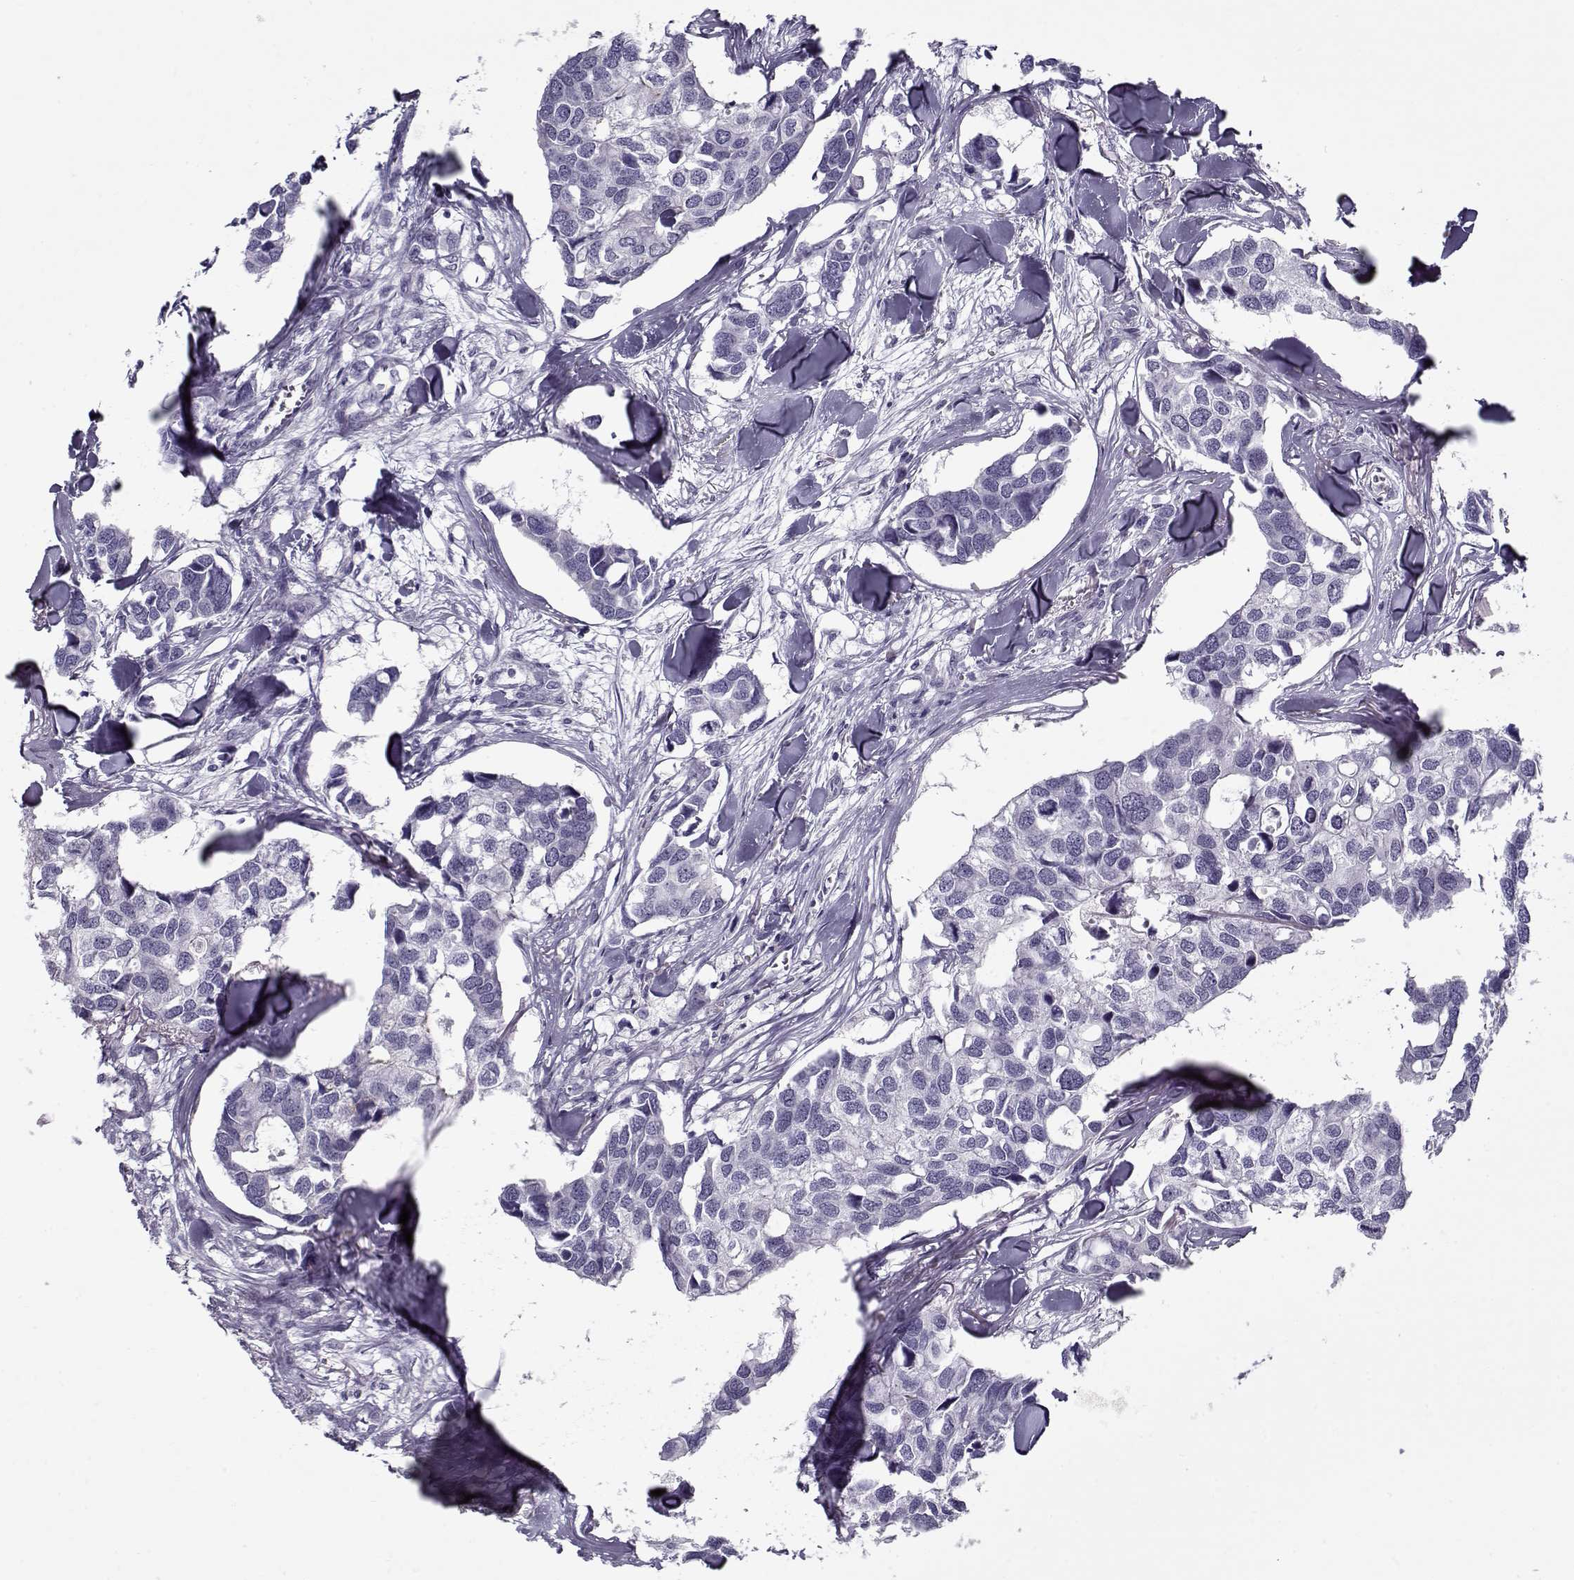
{"staining": {"intensity": "negative", "quantity": "none", "location": "none"}, "tissue": "breast cancer", "cell_type": "Tumor cells", "image_type": "cancer", "snomed": [{"axis": "morphology", "description": "Duct carcinoma"}, {"axis": "topography", "description": "Breast"}], "caption": "Immunohistochemistry (IHC) of human breast cancer exhibits no expression in tumor cells.", "gene": "CIBAR1", "patient": {"sex": "female", "age": 83}}